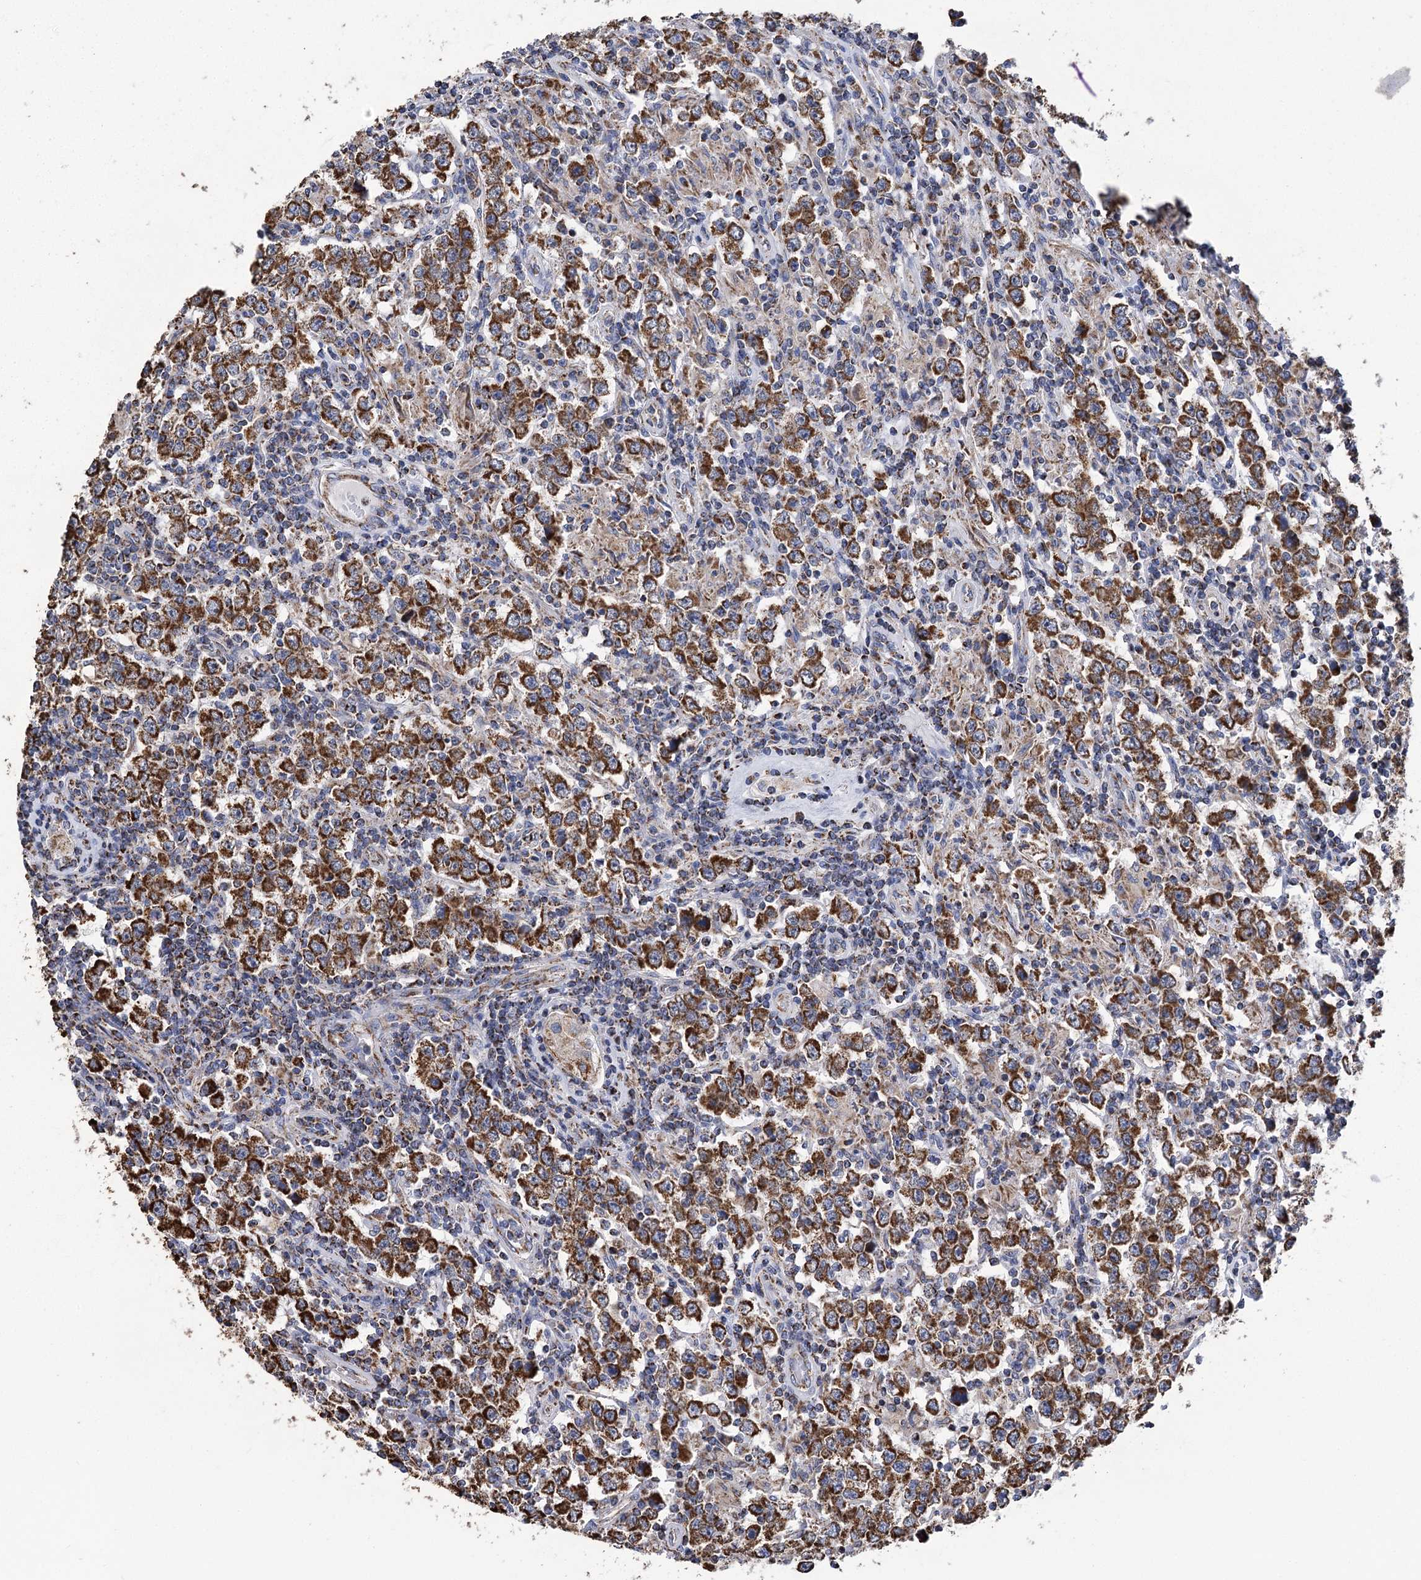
{"staining": {"intensity": "strong", "quantity": ">75%", "location": "cytoplasmic/membranous"}, "tissue": "testis cancer", "cell_type": "Tumor cells", "image_type": "cancer", "snomed": [{"axis": "morphology", "description": "Normal tissue, NOS"}, {"axis": "morphology", "description": "Urothelial carcinoma, High grade"}, {"axis": "morphology", "description": "Seminoma, NOS"}, {"axis": "morphology", "description": "Carcinoma, Embryonal, NOS"}, {"axis": "topography", "description": "Urinary bladder"}, {"axis": "topography", "description": "Testis"}], "caption": "The image reveals staining of testis seminoma, revealing strong cytoplasmic/membranous protein expression (brown color) within tumor cells. (IHC, brightfield microscopy, high magnification).", "gene": "CCDC73", "patient": {"sex": "male", "age": 41}}